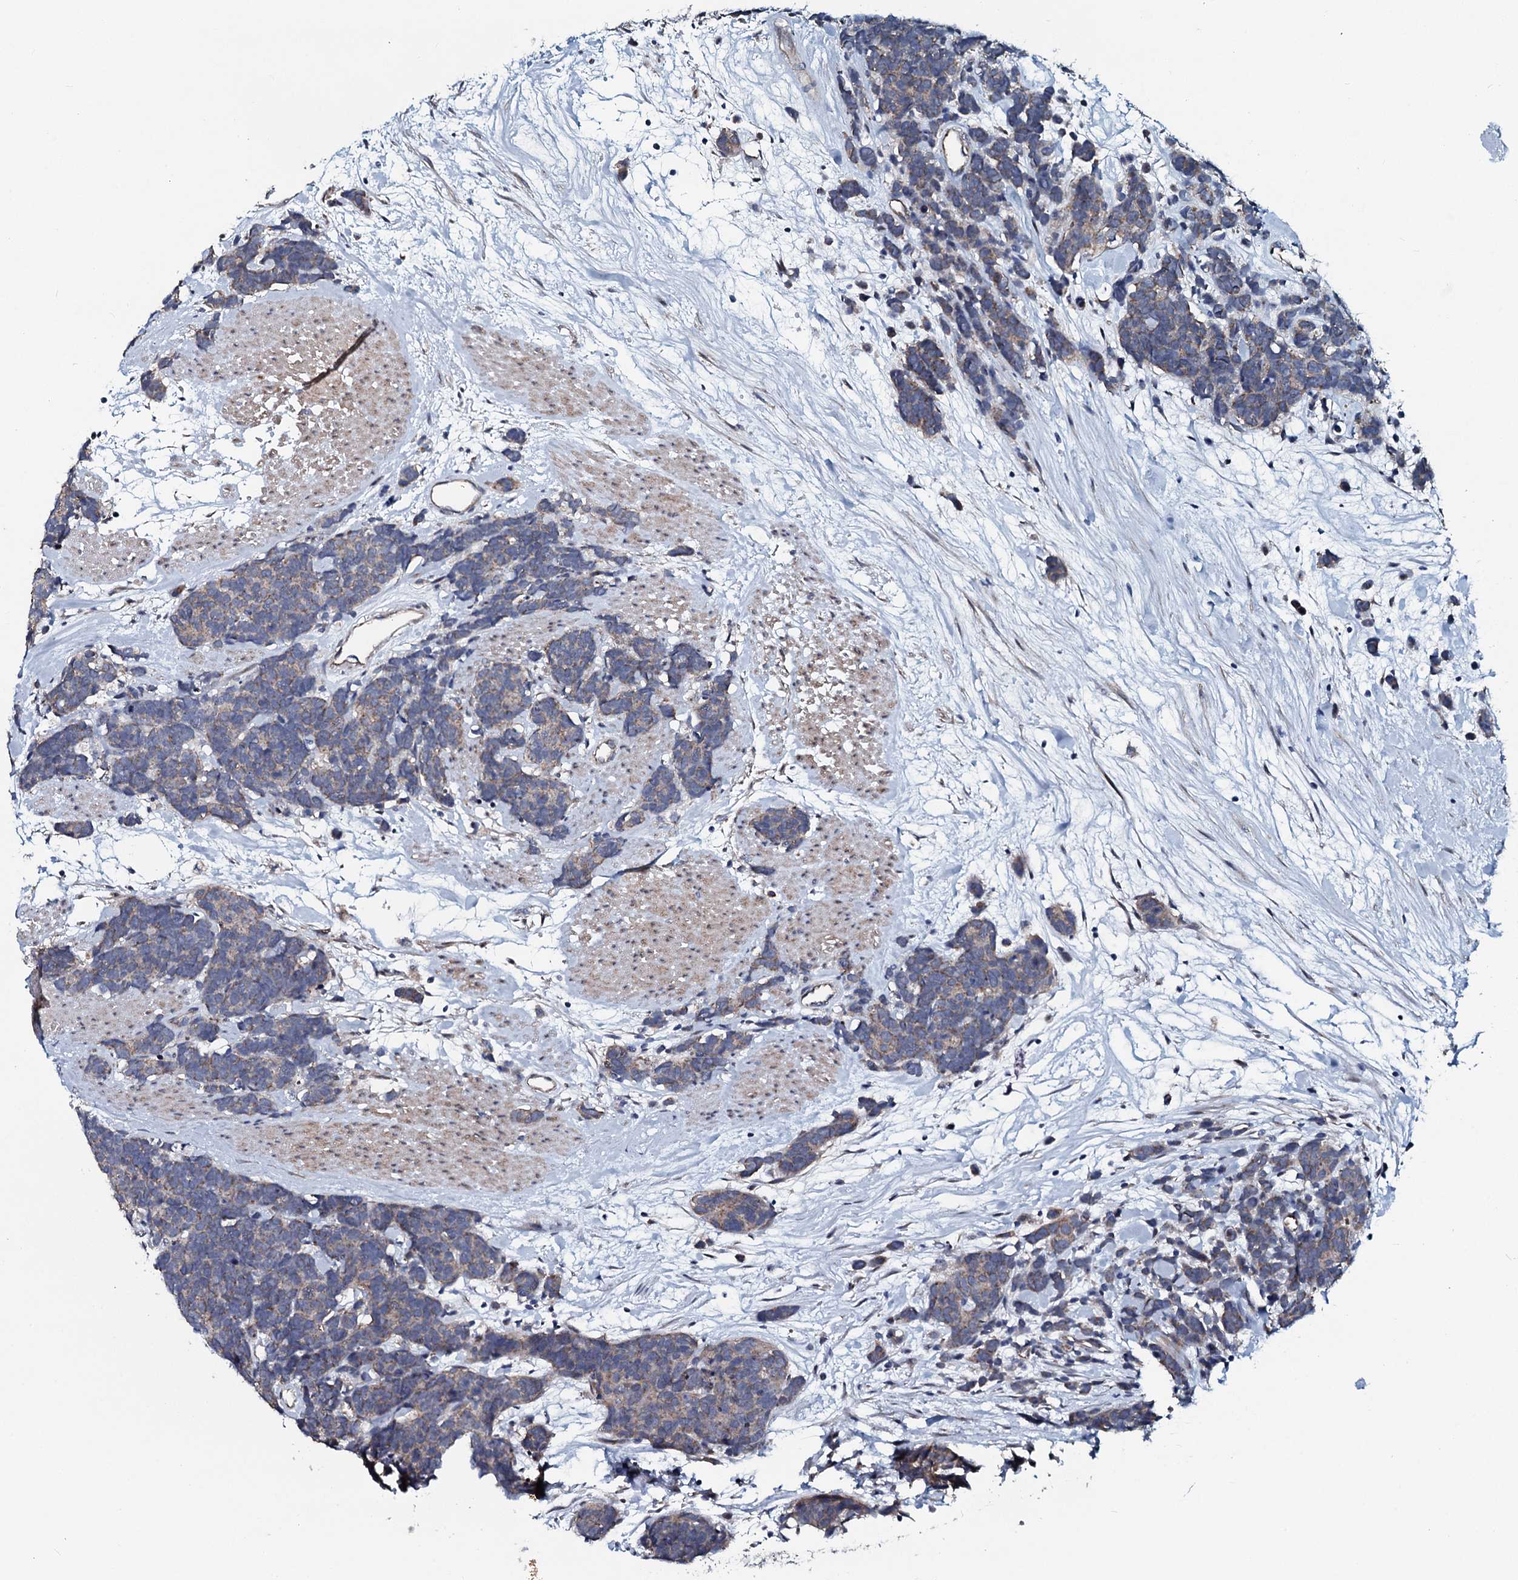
{"staining": {"intensity": "weak", "quantity": "25%-75%", "location": "cytoplasmic/membranous"}, "tissue": "carcinoid", "cell_type": "Tumor cells", "image_type": "cancer", "snomed": [{"axis": "morphology", "description": "Carcinoma, NOS"}, {"axis": "morphology", "description": "Carcinoid, malignant, NOS"}, {"axis": "topography", "description": "Urinary bladder"}], "caption": "Carcinoid stained for a protein exhibits weak cytoplasmic/membranous positivity in tumor cells.", "gene": "KCTD4", "patient": {"sex": "male", "age": 57}}